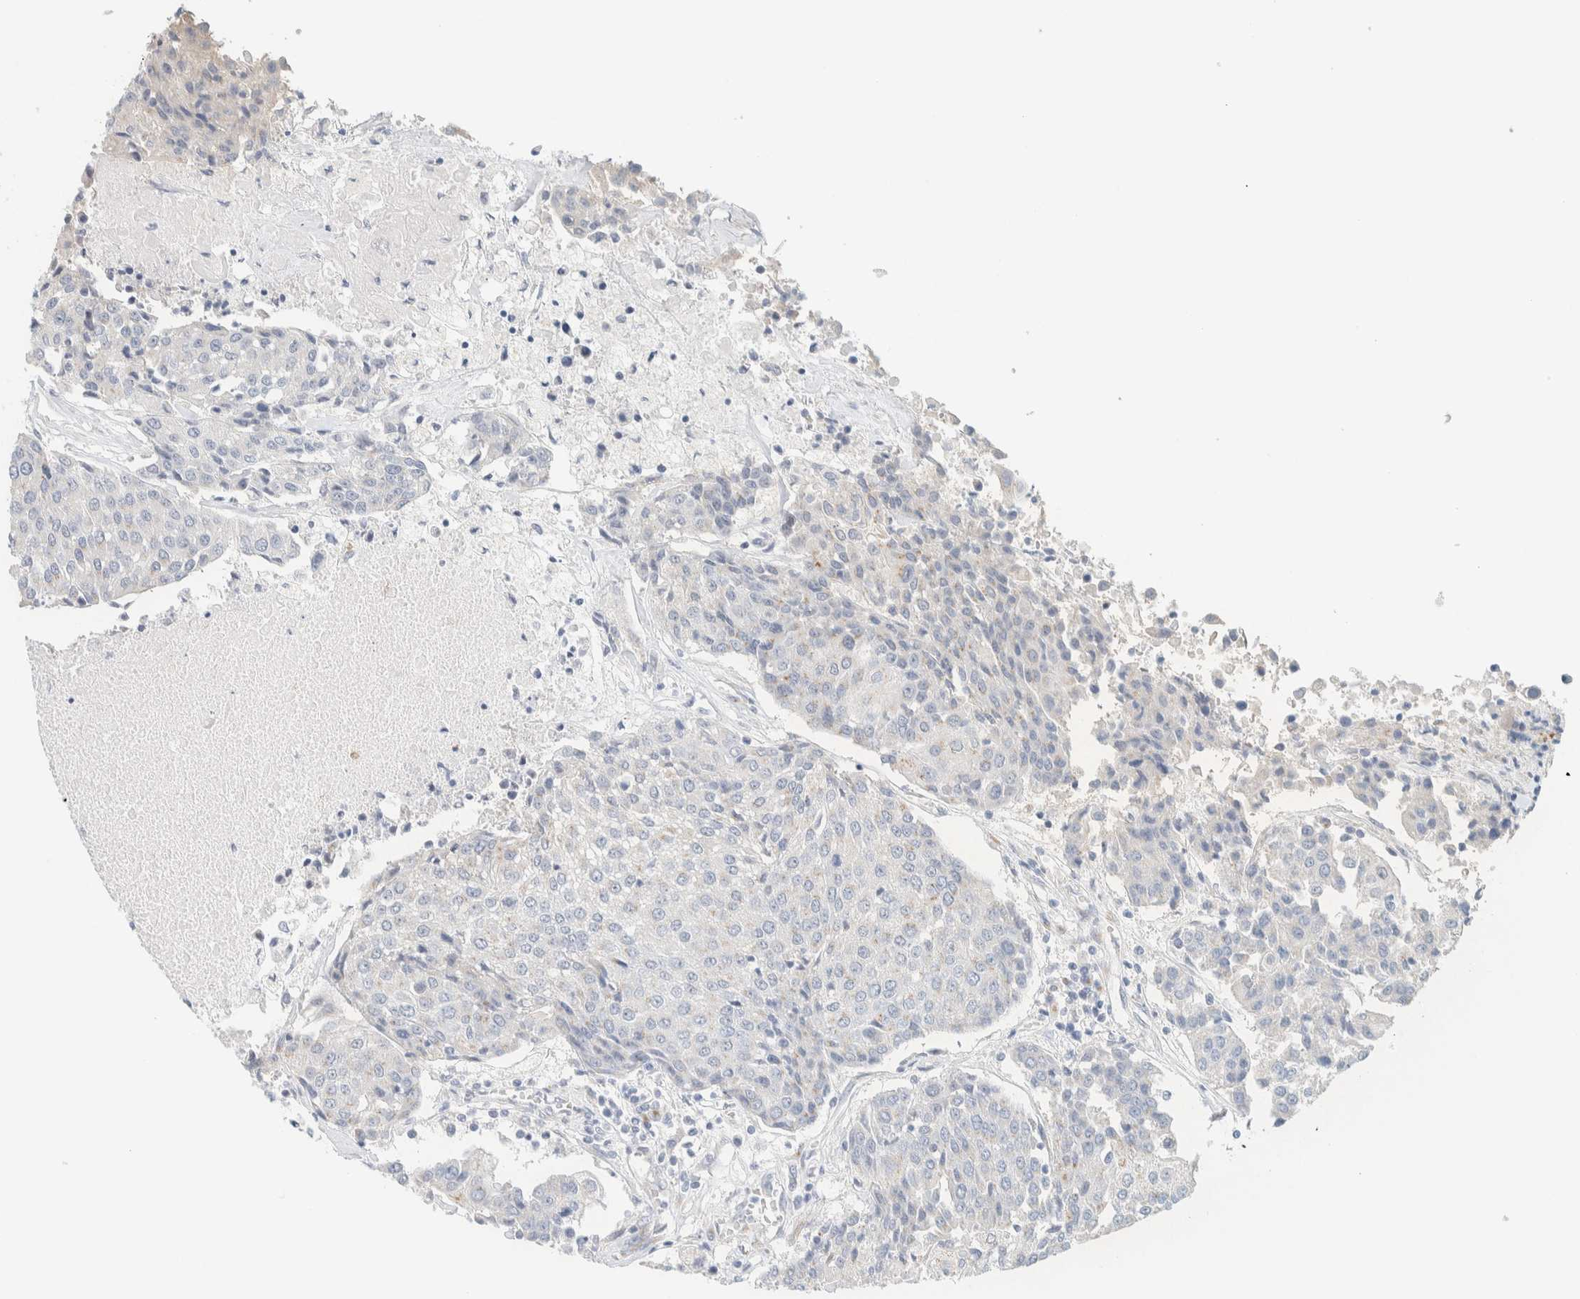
{"staining": {"intensity": "weak", "quantity": "<25%", "location": "cytoplasmic/membranous"}, "tissue": "urothelial cancer", "cell_type": "Tumor cells", "image_type": "cancer", "snomed": [{"axis": "morphology", "description": "Urothelial carcinoma, High grade"}, {"axis": "topography", "description": "Urinary bladder"}], "caption": "Human urothelial cancer stained for a protein using IHC reveals no staining in tumor cells.", "gene": "SPNS3", "patient": {"sex": "female", "age": 85}}